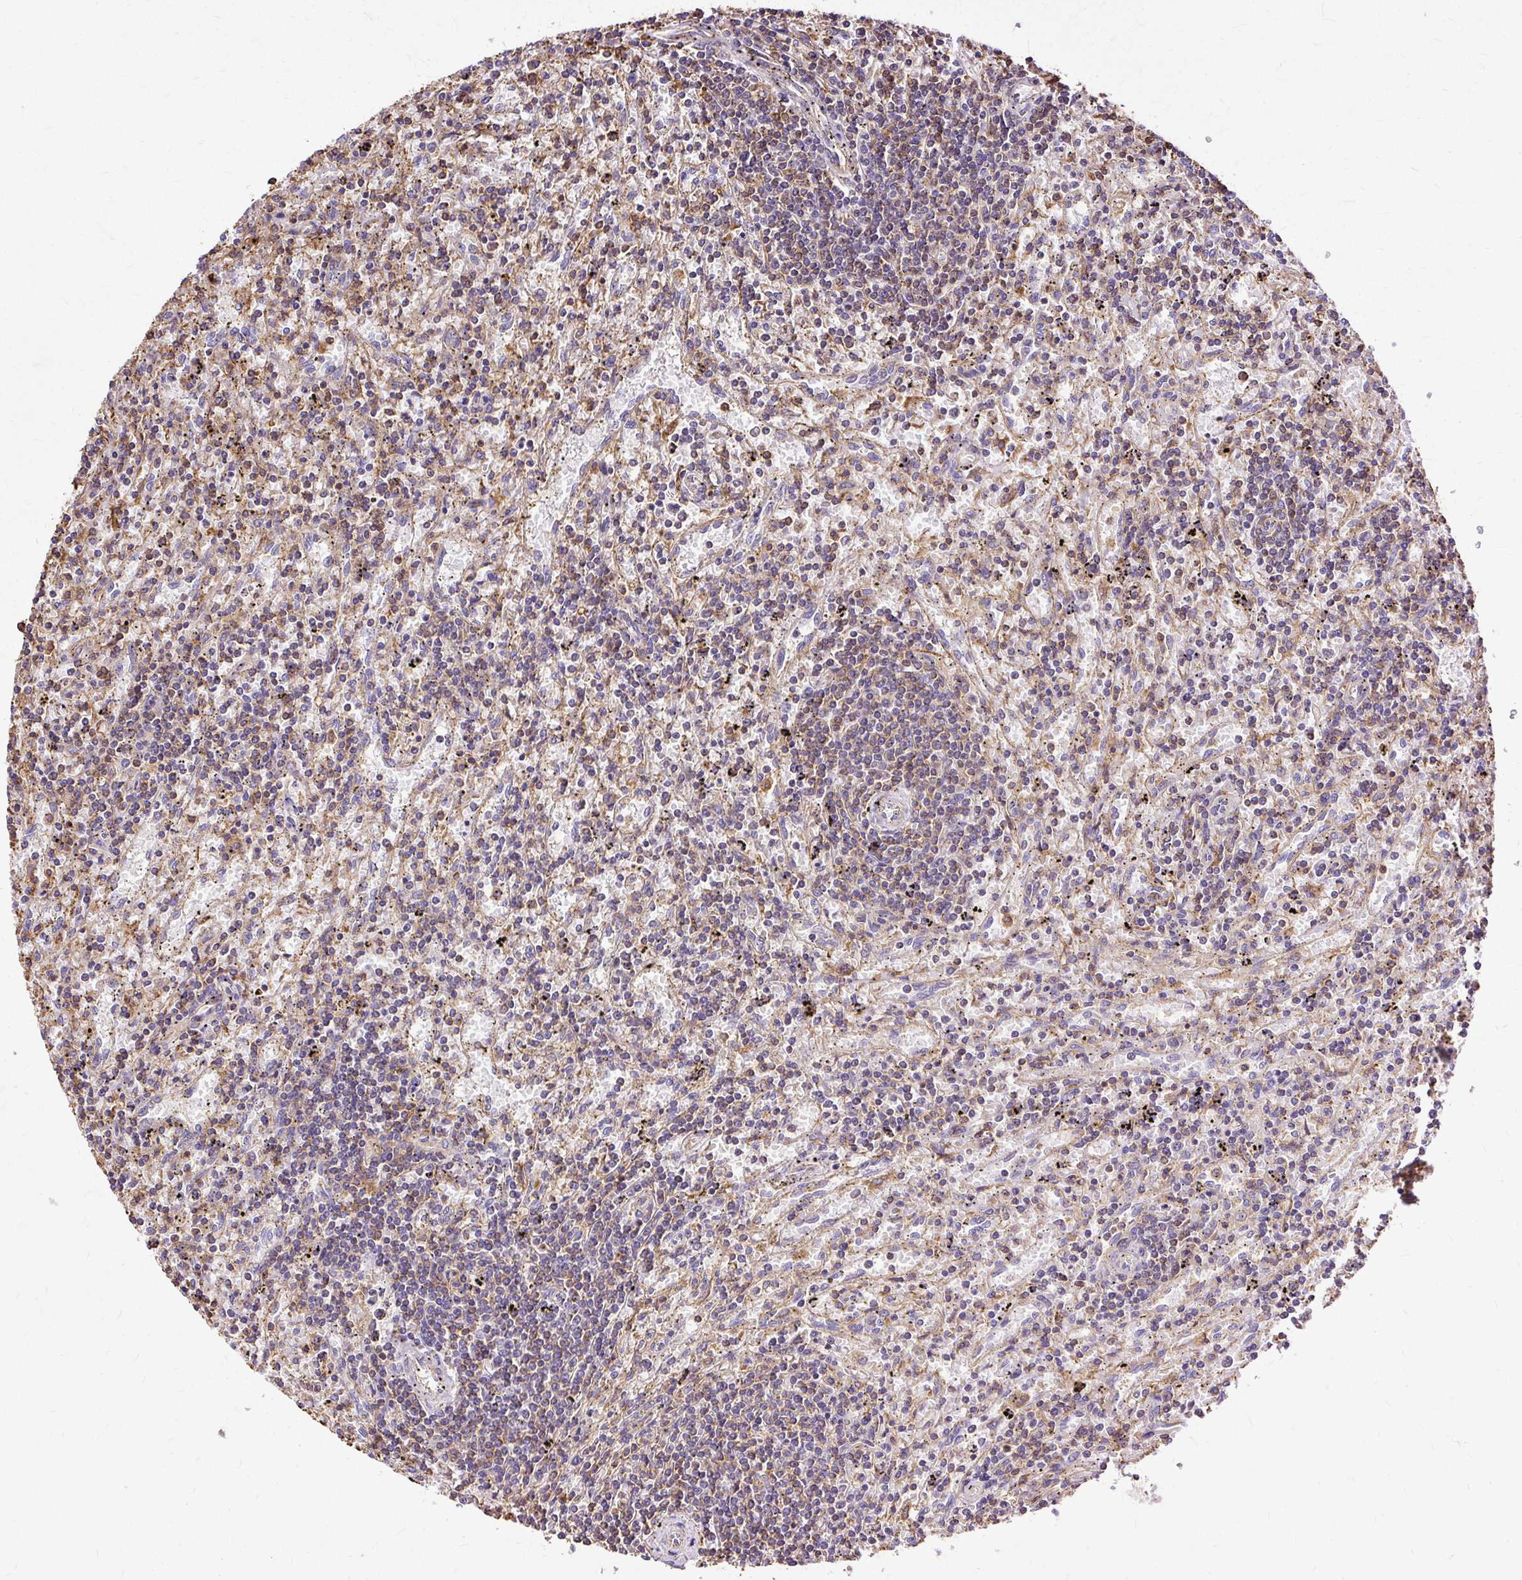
{"staining": {"intensity": "weak", "quantity": "<25%", "location": "cytoplasmic/membranous"}, "tissue": "lymphoma", "cell_type": "Tumor cells", "image_type": "cancer", "snomed": [{"axis": "morphology", "description": "Malignant lymphoma, non-Hodgkin's type, Low grade"}, {"axis": "topography", "description": "Spleen"}], "caption": "Immunohistochemistry of lymphoma reveals no positivity in tumor cells.", "gene": "KLHL11", "patient": {"sex": "male", "age": 76}}